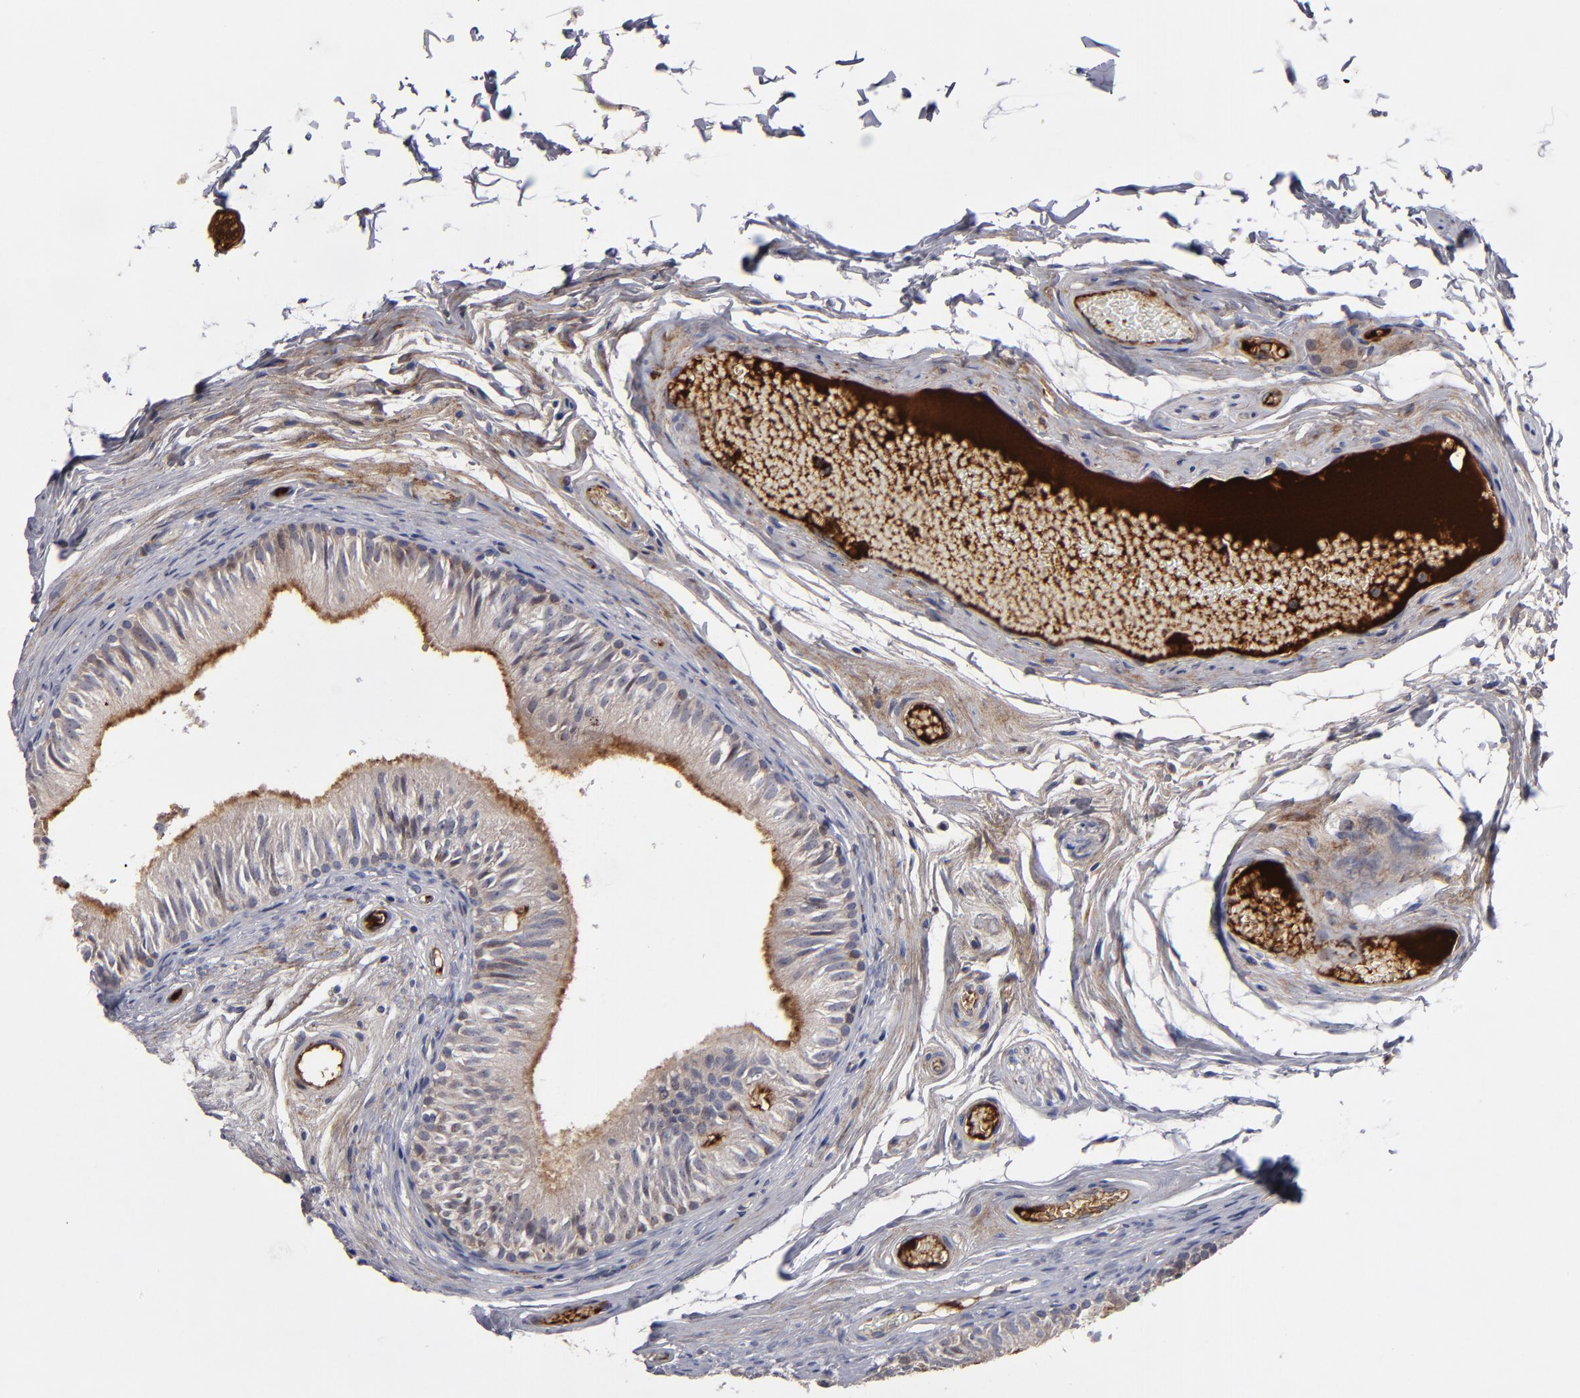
{"staining": {"intensity": "moderate", "quantity": ">75%", "location": "cytoplasmic/membranous"}, "tissue": "epididymis", "cell_type": "Glandular cells", "image_type": "normal", "snomed": [{"axis": "morphology", "description": "Normal tissue, NOS"}, {"axis": "topography", "description": "Testis"}, {"axis": "topography", "description": "Epididymis"}], "caption": "Glandular cells display medium levels of moderate cytoplasmic/membranous expression in about >75% of cells in benign human epididymis. The staining was performed using DAB, with brown indicating positive protein expression. Nuclei are stained blue with hematoxylin.", "gene": "EXD2", "patient": {"sex": "male", "age": 36}}